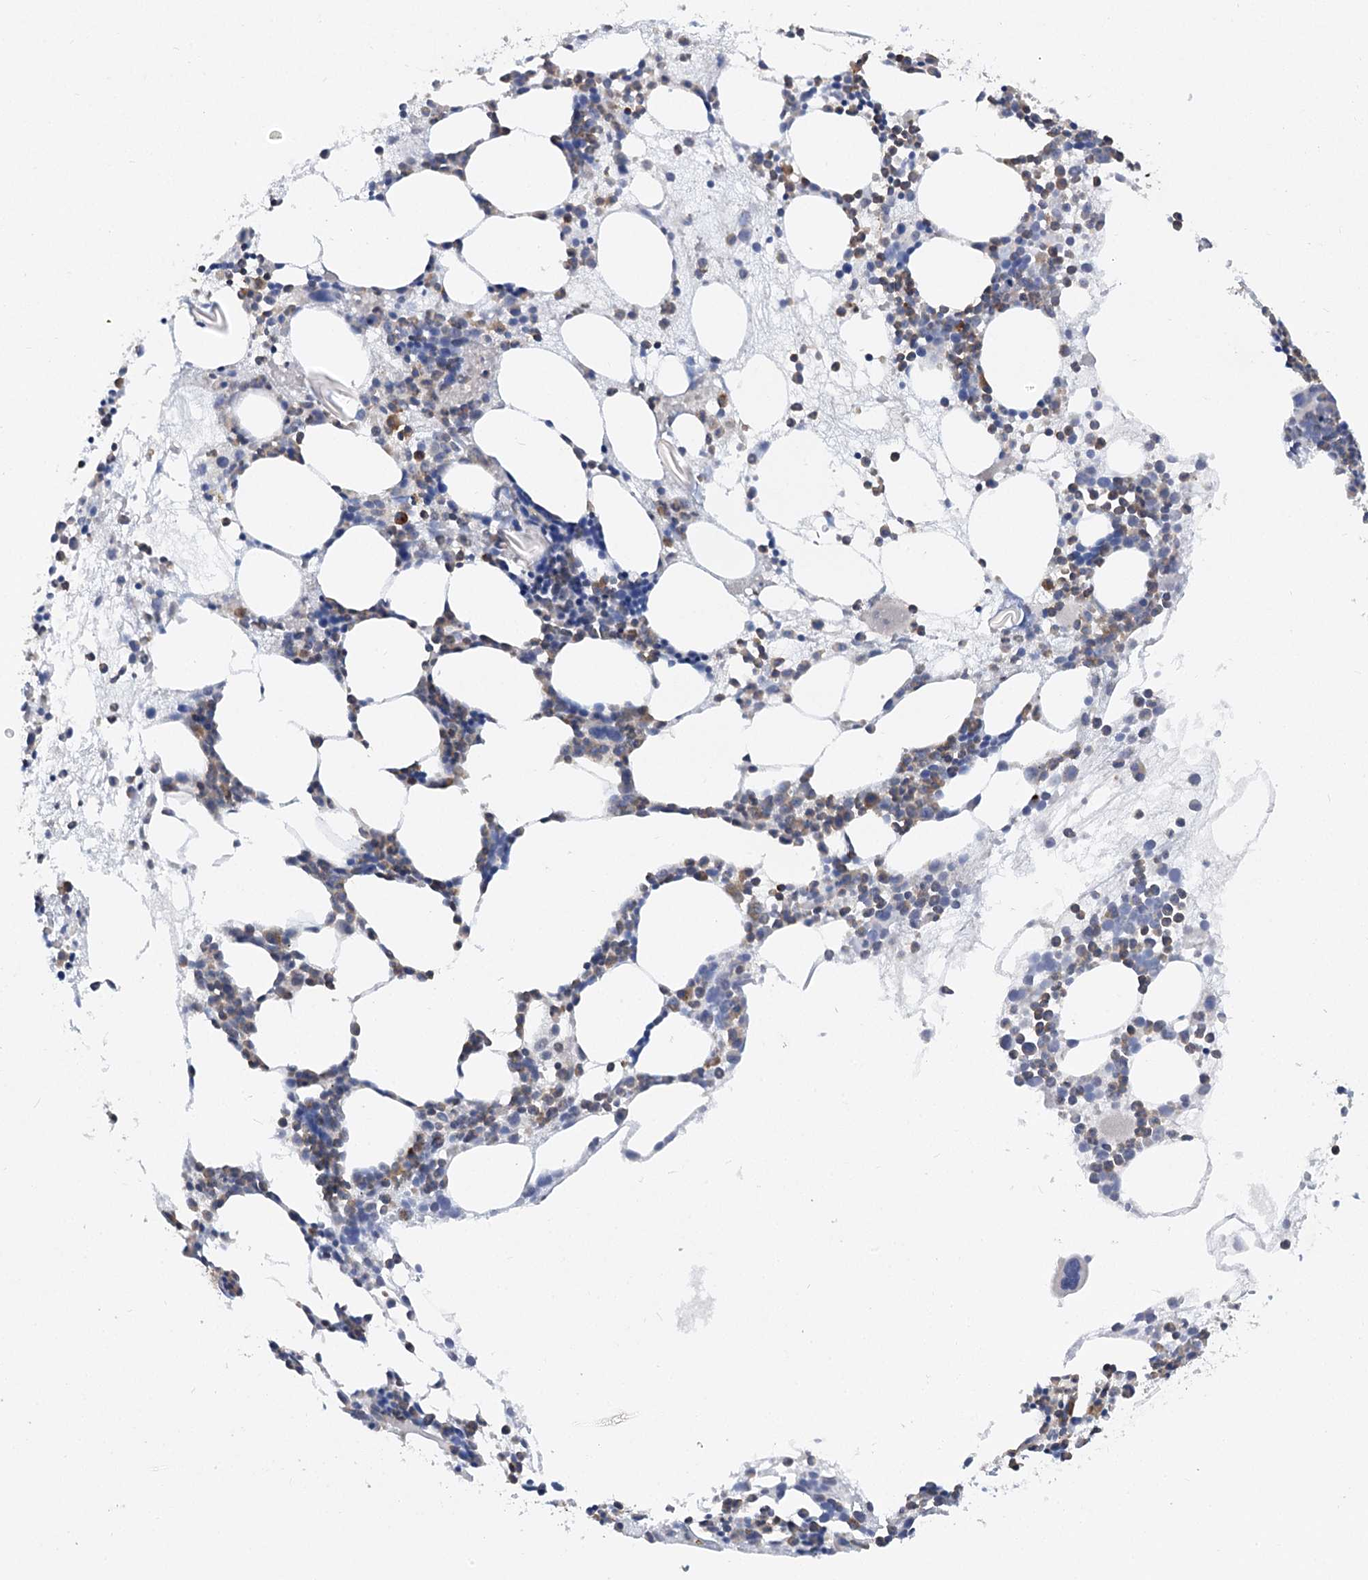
{"staining": {"intensity": "moderate", "quantity": "<25%", "location": "cytoplasmic/membranous"}, "tissue": "bone marrow", "cell_type": "Hematopoietic cells", "image_type": "normal", "snomed": [{"axis": "morphology", "description": "Normal tissue, NOS"}, {"axis": "topography", "description": "Bone marrow"}], "caption": "DAB immunohistochemical staining of normal human bone marrow exhibits moderate cytoplasmic/membranous protein positivity in approximately <25% of hematopoietic cells. The protein is stained brown, and the nuclei are stained in blue (DAB (3,3'-diaminobenzidine) IHC with brightfield microscopy, high magnification).", "gene": "SYTL1", "patient": {"sex": "female", "age": 89}}